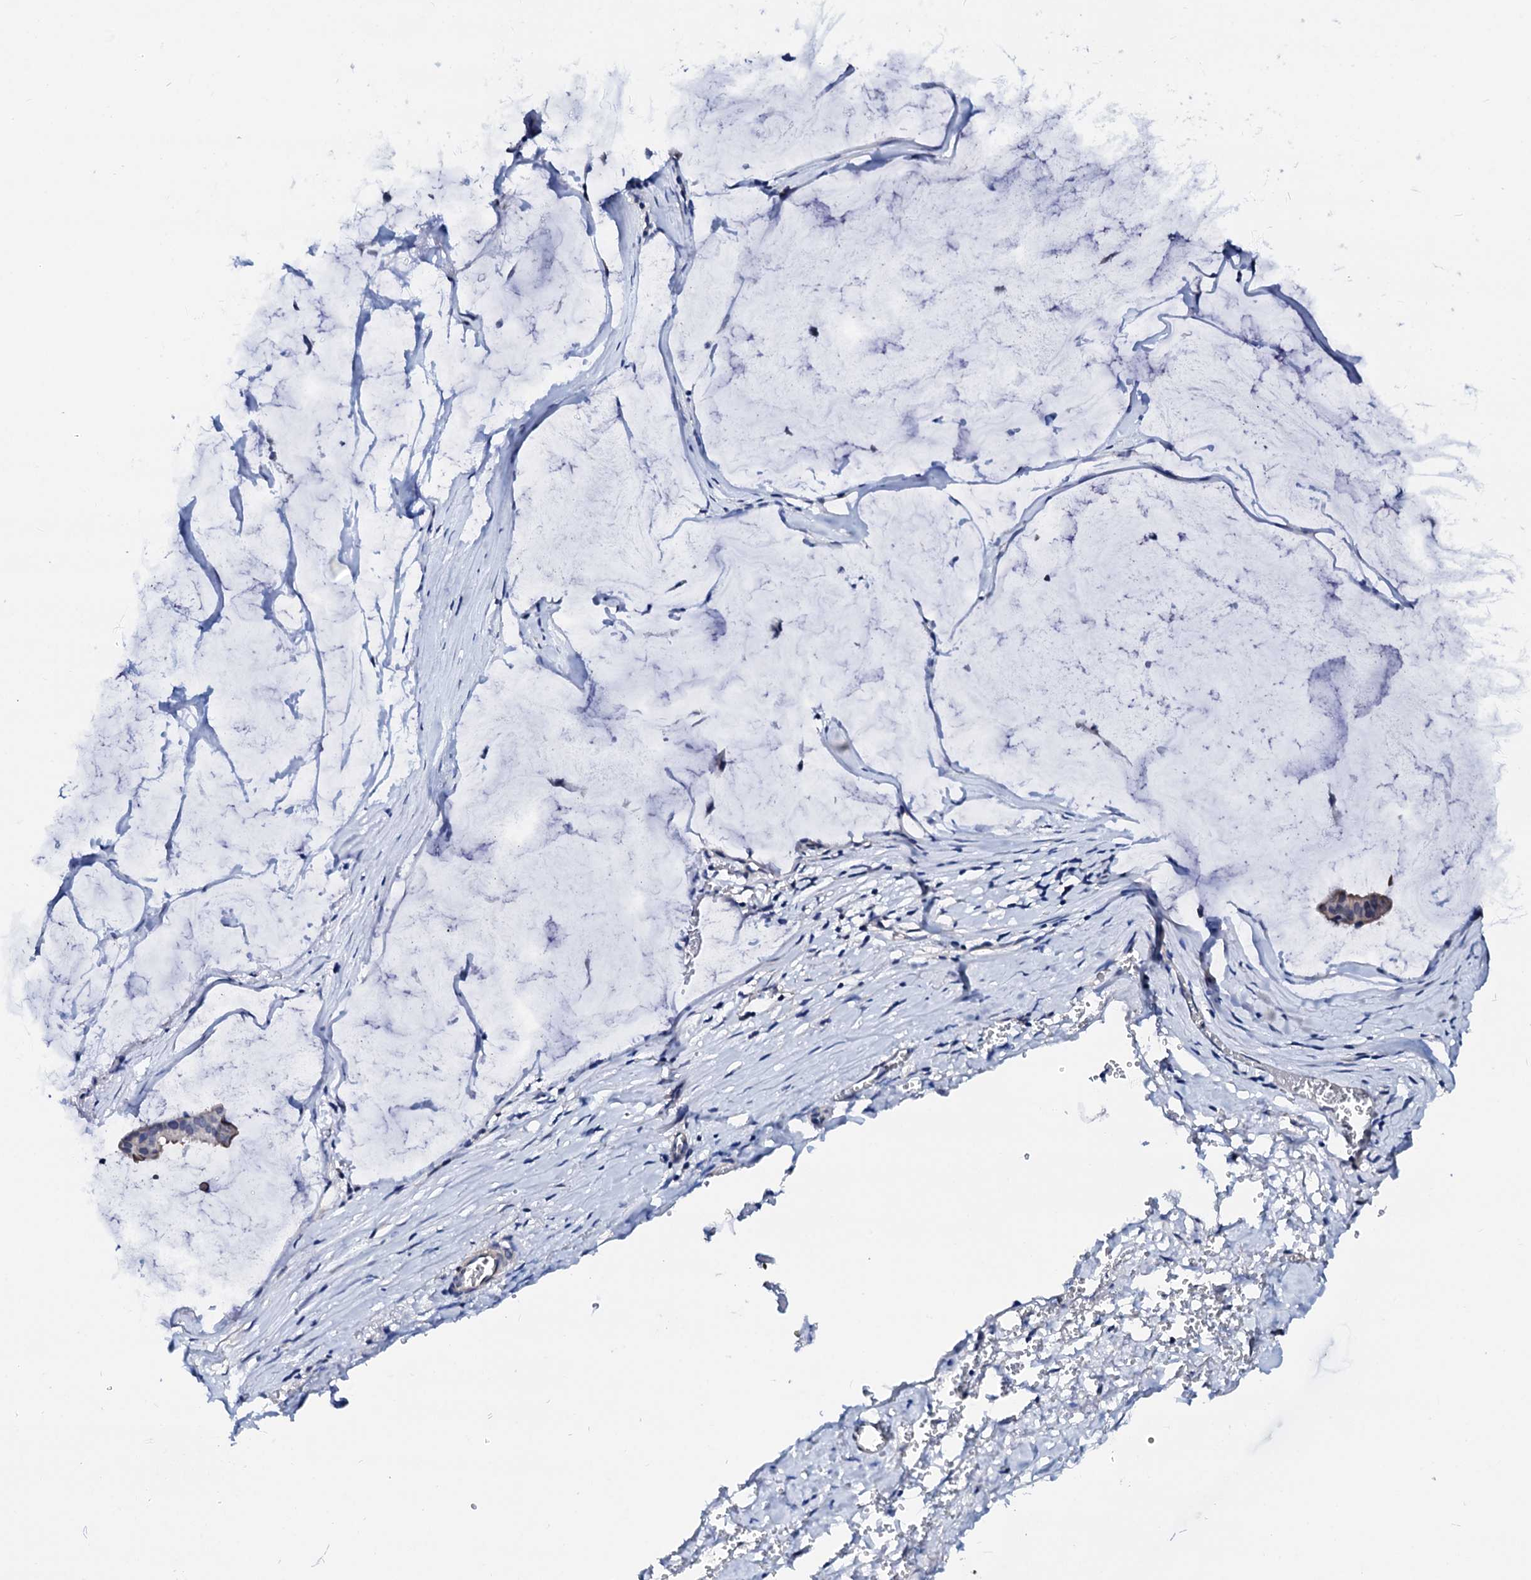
{"staining": {"intensity": "weak", "quantity": "<25%", "location": "cytoplasmic/membranous,nuclear"}, "tissue": "ovarian cancer", "cell_type": "Tumor cells", "image_type": "cancer", "snomed": [{"axis": "morphology", "description": "Cystadenocarcinoma, mucinous, NOS"}, {"axis": "topography", "description": "Ovary"}], "caption": "IHC photomicrograph of neoplastic tissue: ovarian mucinous cystadenocarcinoma stained with DAB reveals no significant protein positivity in tumor cells. (DAB immunohistochemistry visualized using brightfield microscopy, high magnification).", "gene": "CSN2", "patient": {"sex": "female", "age": 73}}